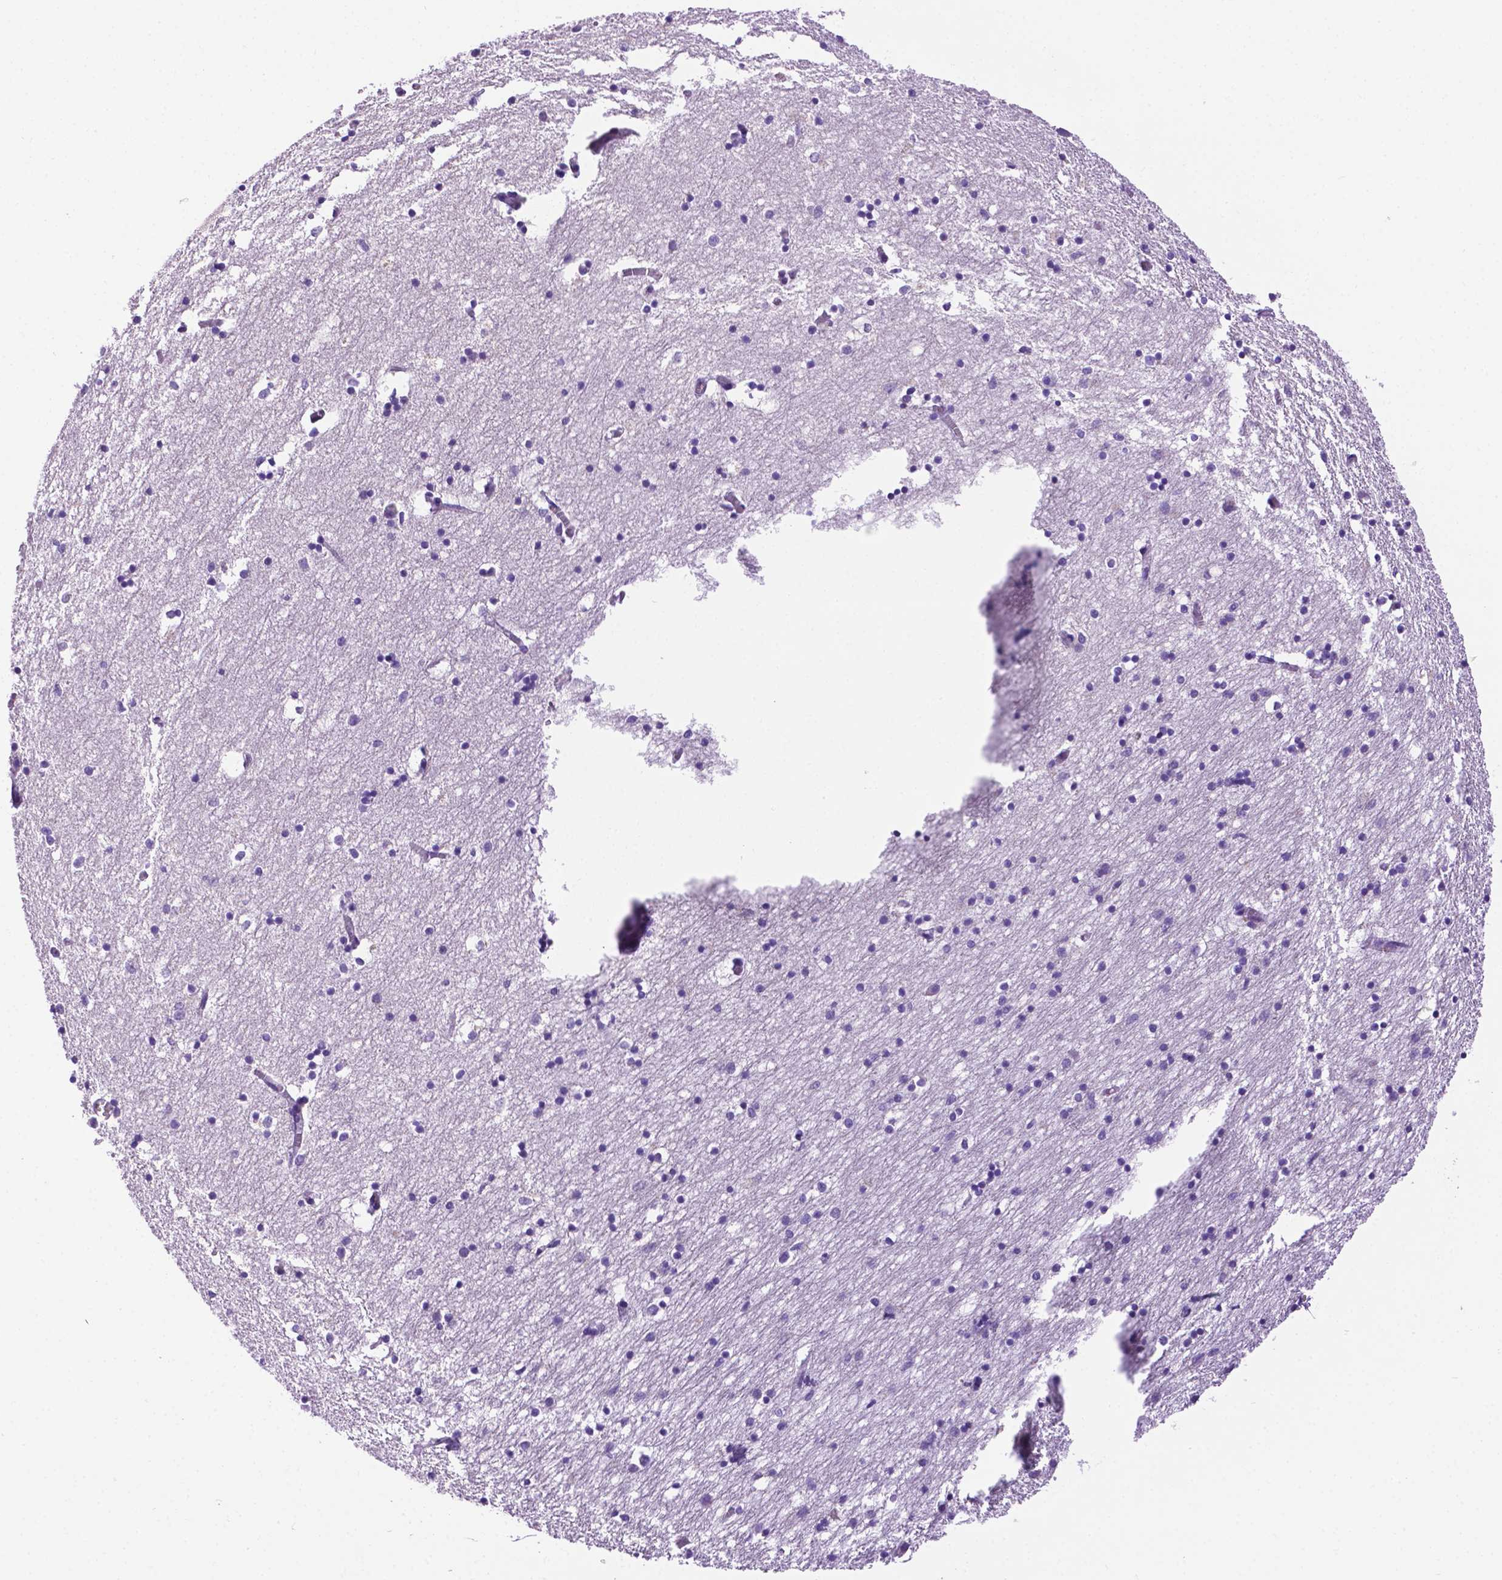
{"staining": {"intensity": "negative", "quantity": "none", "location": "none"}, "tissue": "hippocampus", "cell_type": "Glial cells", "image_type": "normal", "snomed": [{"axis": "morphology", "description": "Normal tissue, NOS"}, {"axis": "topography", "description": "Lateral ventricle wall"}, {"axis": "topography", "description": "Hippocampus"}], "caption": "A high-resolution image shows IHC staining of normal hippocampus, which displays no significant staining in glial cells. (Immunohistochemistry (ihc), brightfield microscopy, high magnification).", "gene": "MMP27", "patient": {"sex": "female", "age": 63}}